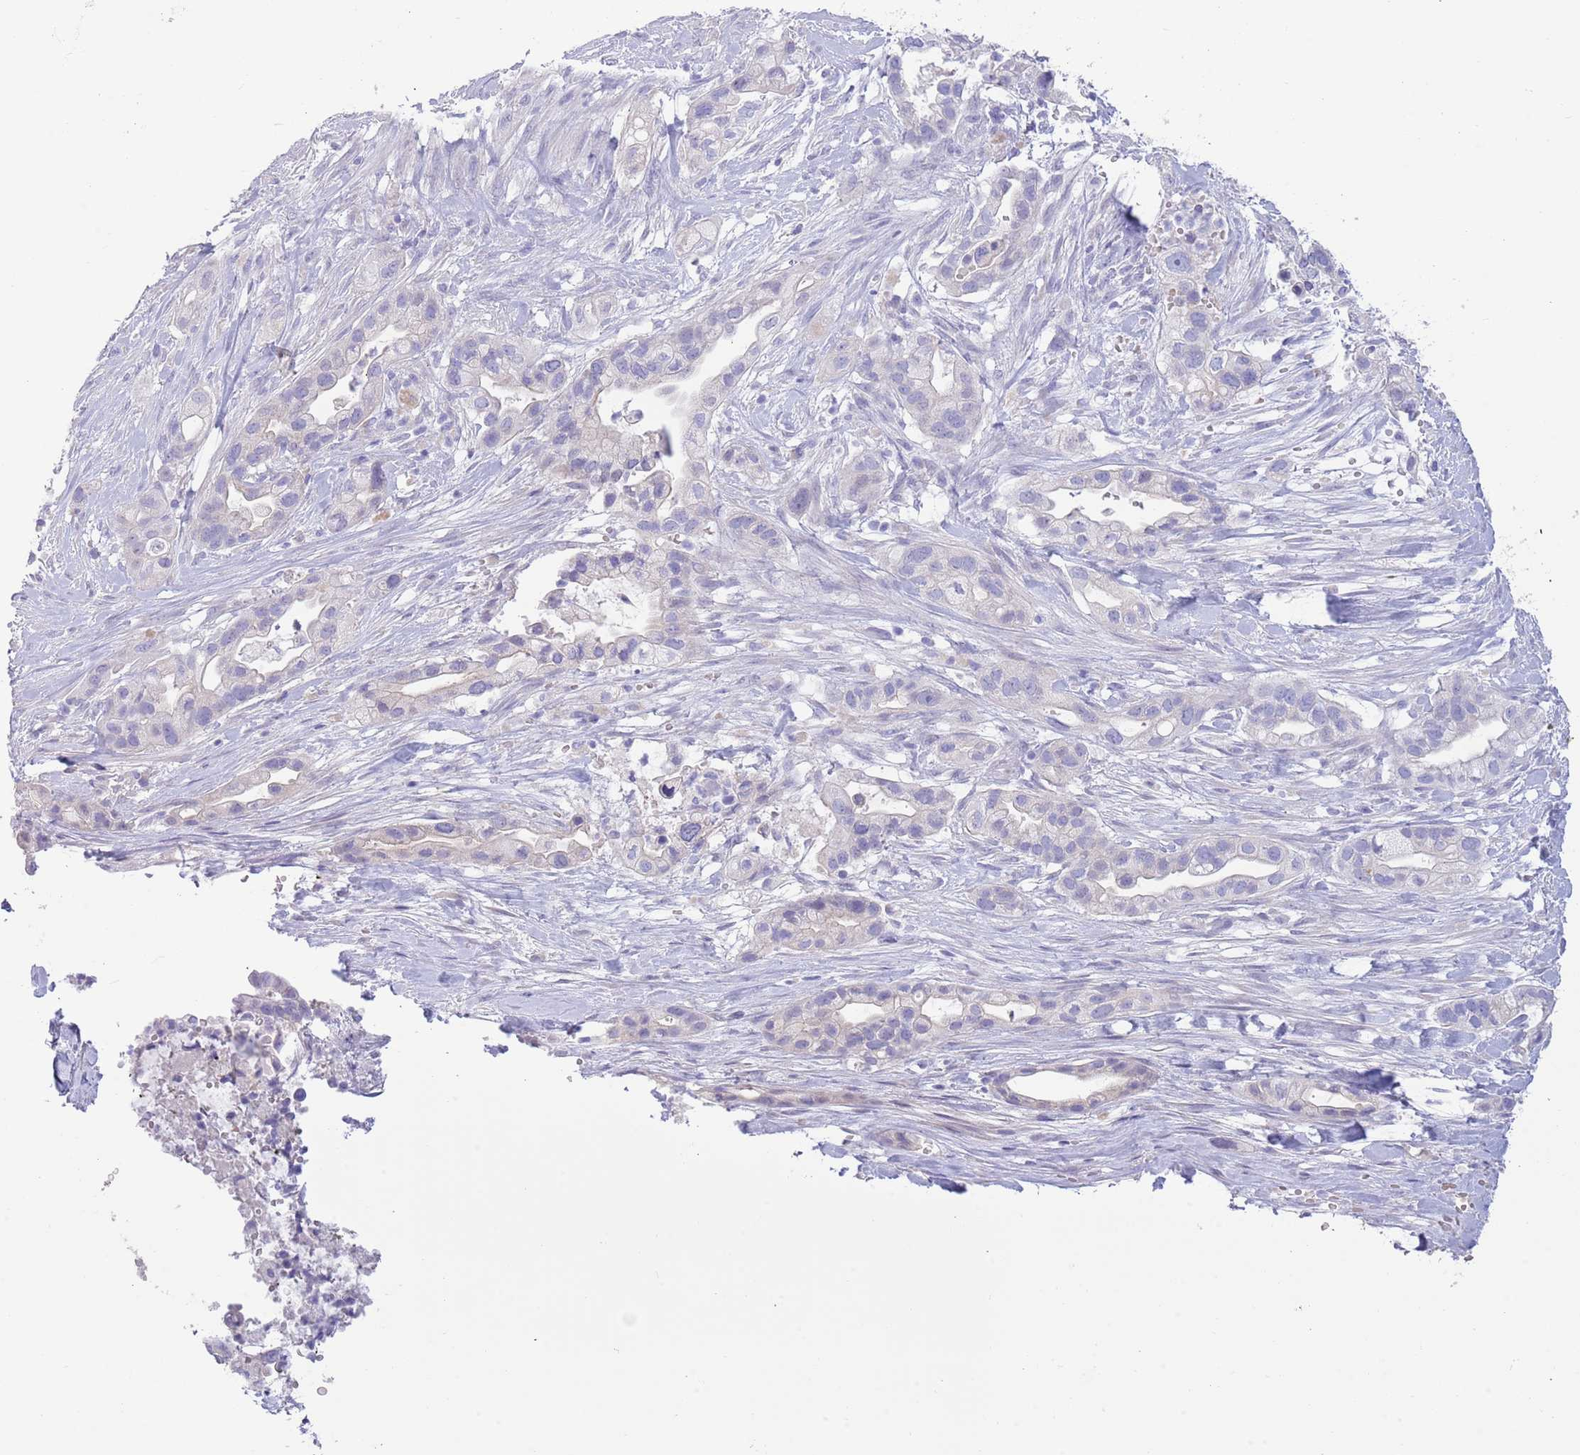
{"staining": {"intensity": "negative", "quantity": "none", "location": "none"}, "tissue": "pancreatic cancer", "cell_type": "Tumor cells", "image_type": "cancer", "snomed": [{"axis": "morphology", "description": "Adenocarcinoma, NOS"}, {"axis": "topography", "description": "Pancreas"}], "caption": "High magnification brightfield microscopy of pancreatic cancer (adenocarcinoma) stained with DAB (3,3'-diaminobenzidine) (brown) and counterstained with hematoxylin (blue): tumor cells show no significant expression.", "gene": "ACR", "patient": {"sex": "male", "age": 44}}